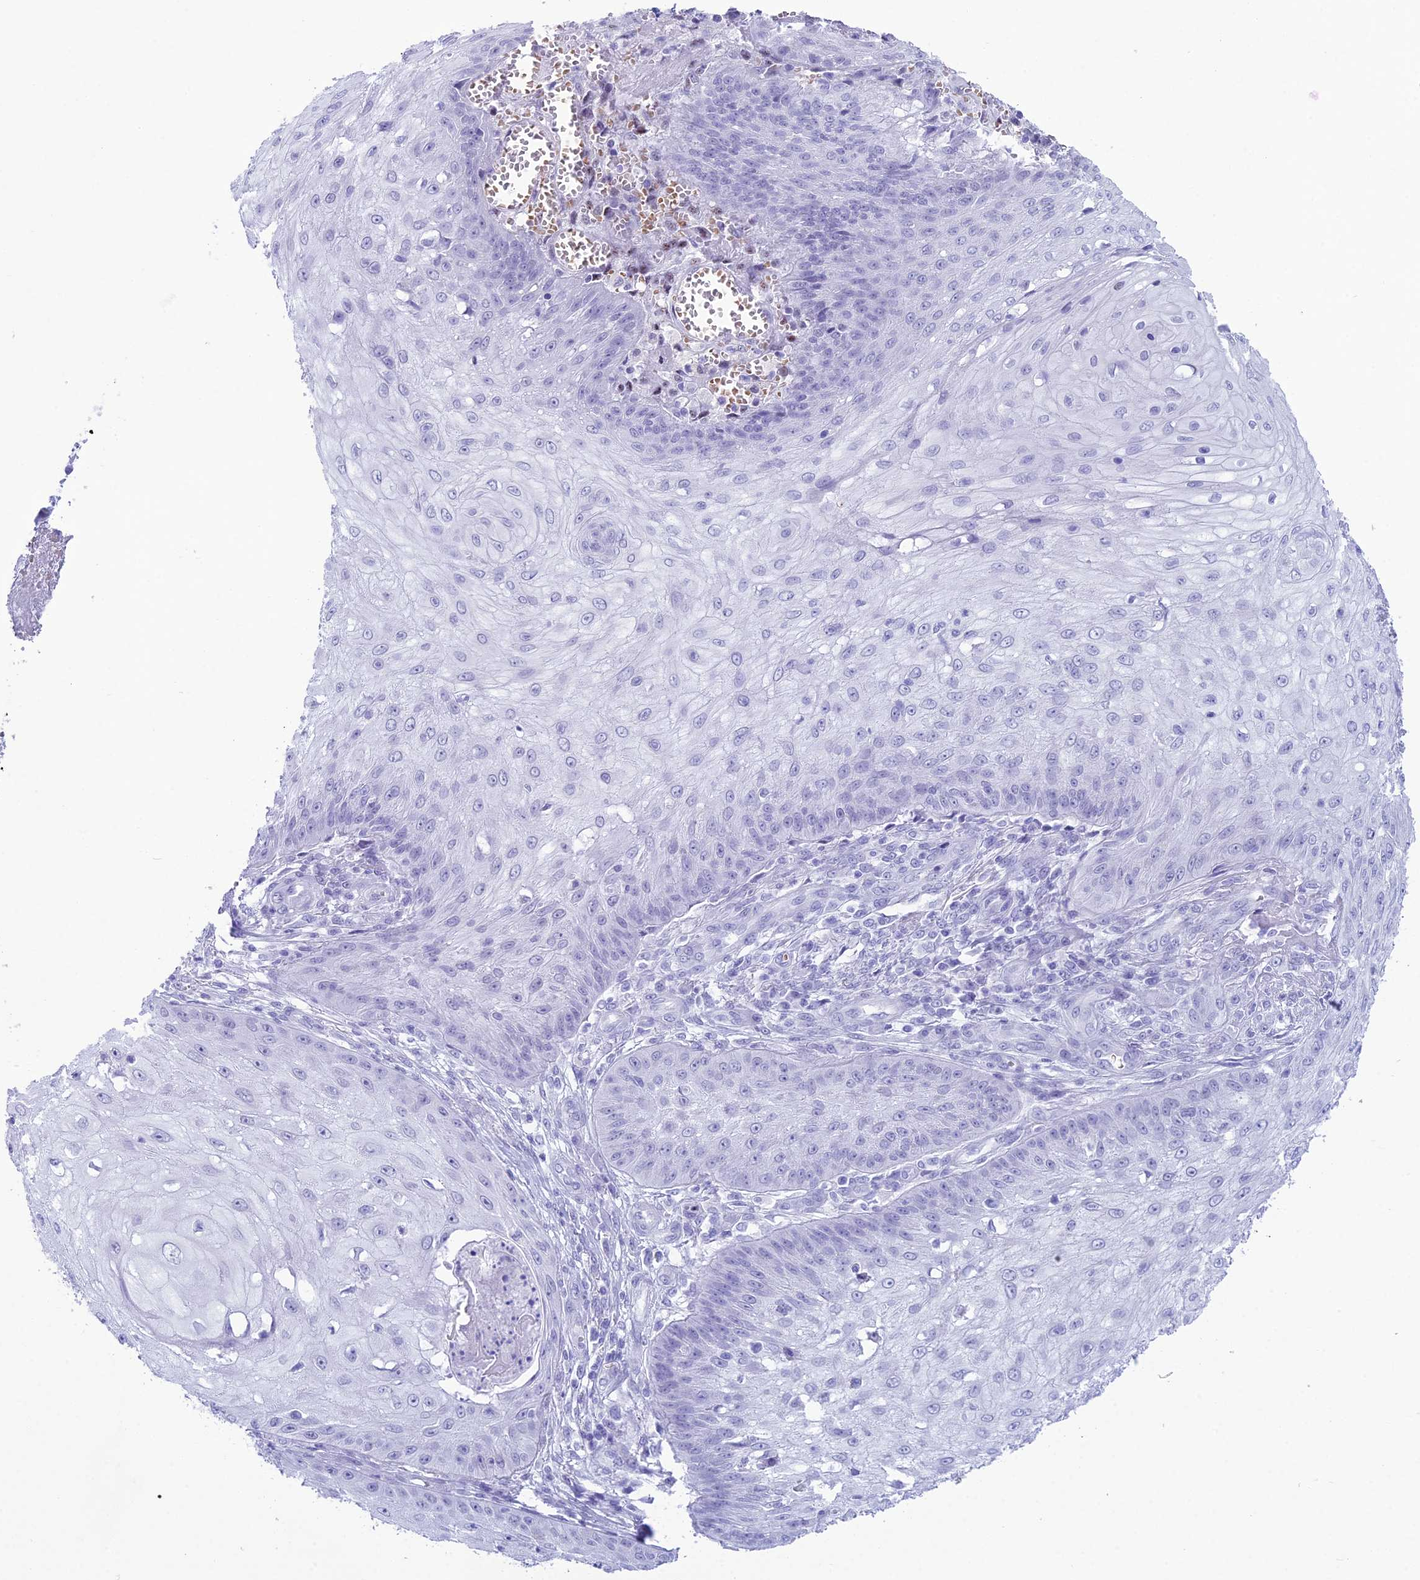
{"staining": {"intensity": "negative", "quantity": "none", "location": "none"}, "tissue": "skin cancer", "cell_type": "Tumor cells", "image_type": "cancer", "snomed": [{"axis": "morphology", "description": "Squamous cell carcinoma, NOS"}, {"axis": "topography", "description": "Skin"}], "caption": "The immunohistochemistry histopathology image has no significant staining in tumor cells of skin cancer (squamous cell carcinoma) tissue.", "gene": "RNPS1", "patient": {"sex": "male", "age": 70}}